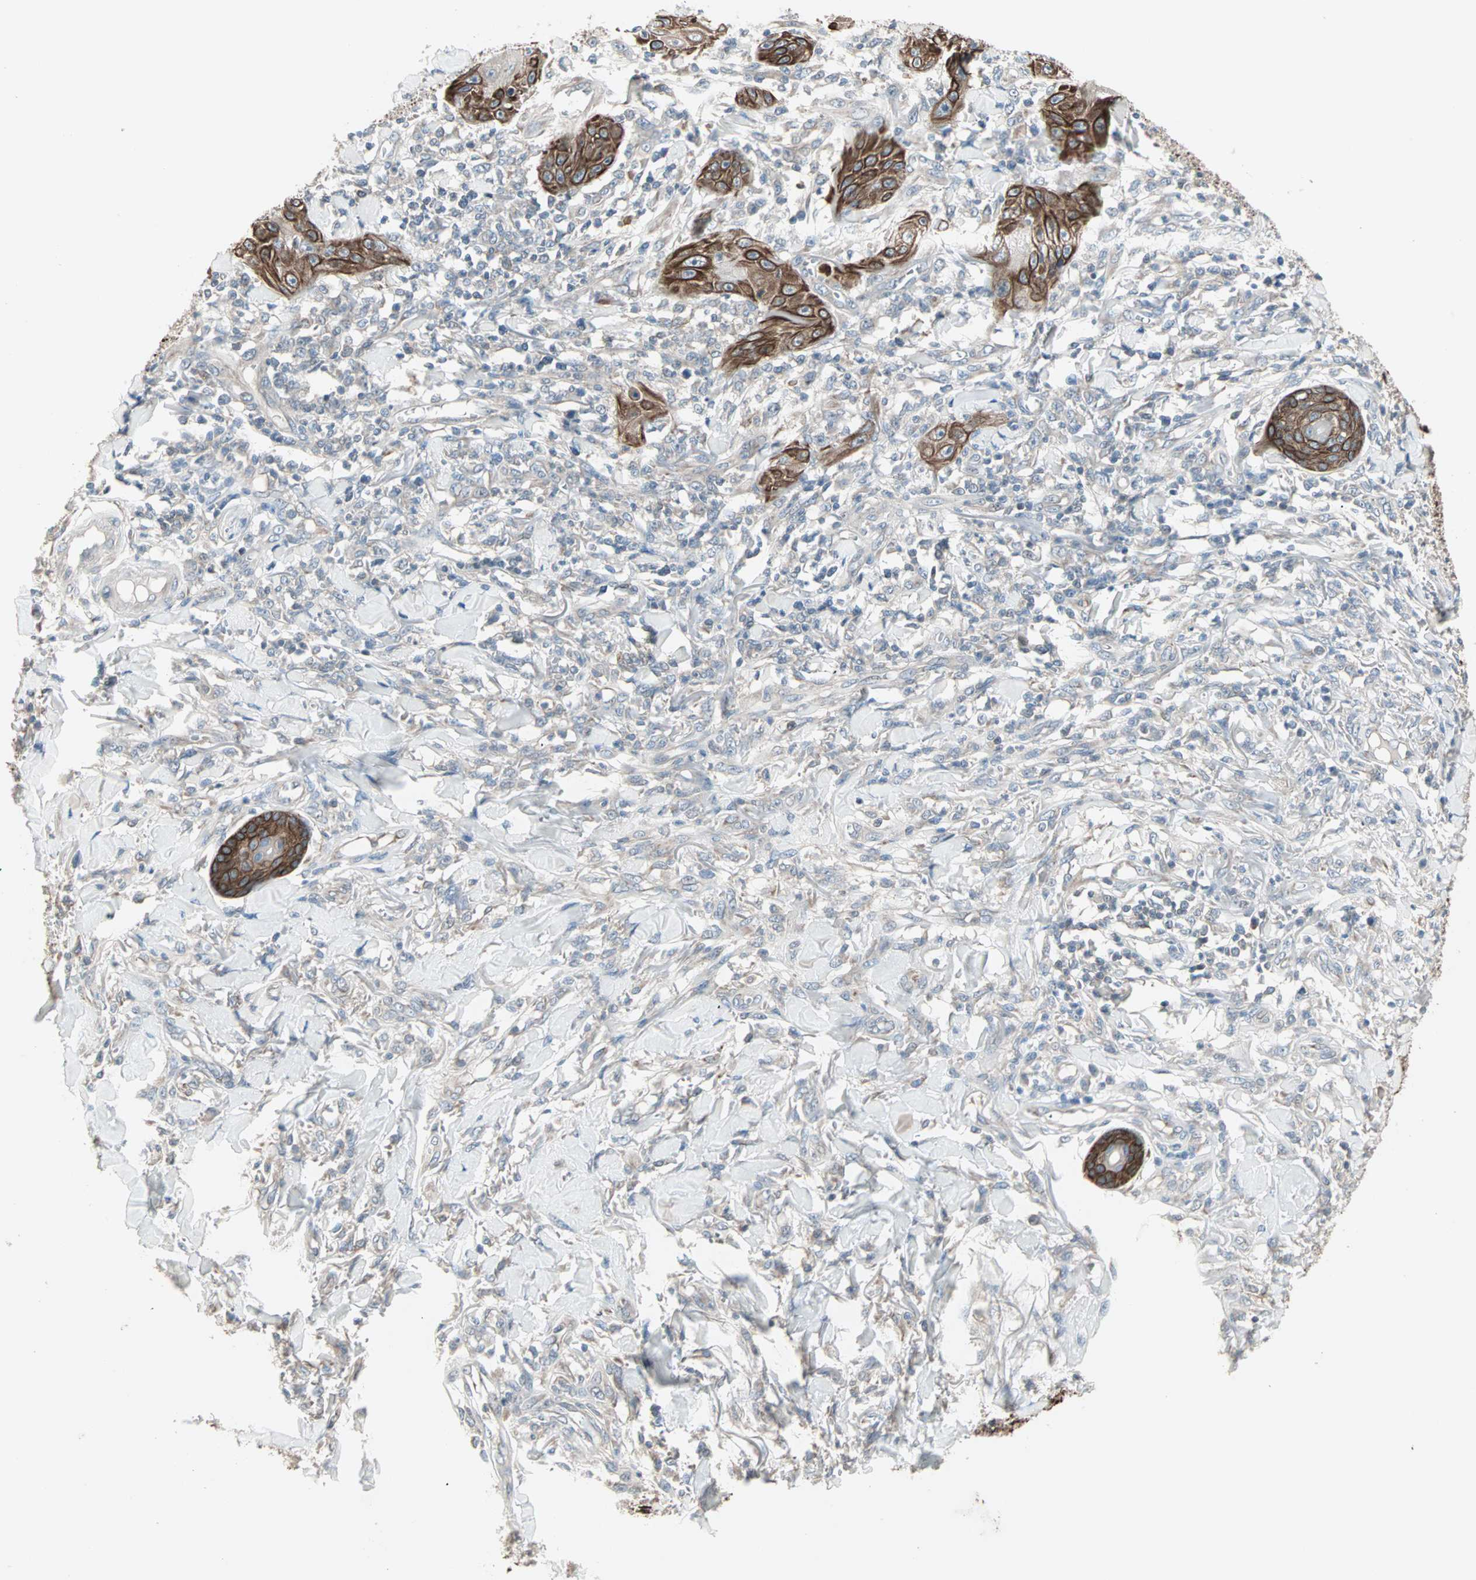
{"staining": {"intensity": "strong", "quantity": ">75%", "location": "cytoplasmic/membranous"}, "tissue": "skin cancer", "cell_type": "Tumor cells", "image_type": "cancer", "snomed": [{"axis": "morphology", "description": "Squamous cell carcinoma, NOS"}, {"axis": "topography", "description": "Skin"}], "caption": "Approximately >75% of tumor cells in skin cancer (squamous cell carcinoma) reveal strong cytoplasmic/membranous protein positivity as visualized by brown immunohistochemical staining.", "gene": "ZFP36", "patient": {"sex": "female", "age": 78}}